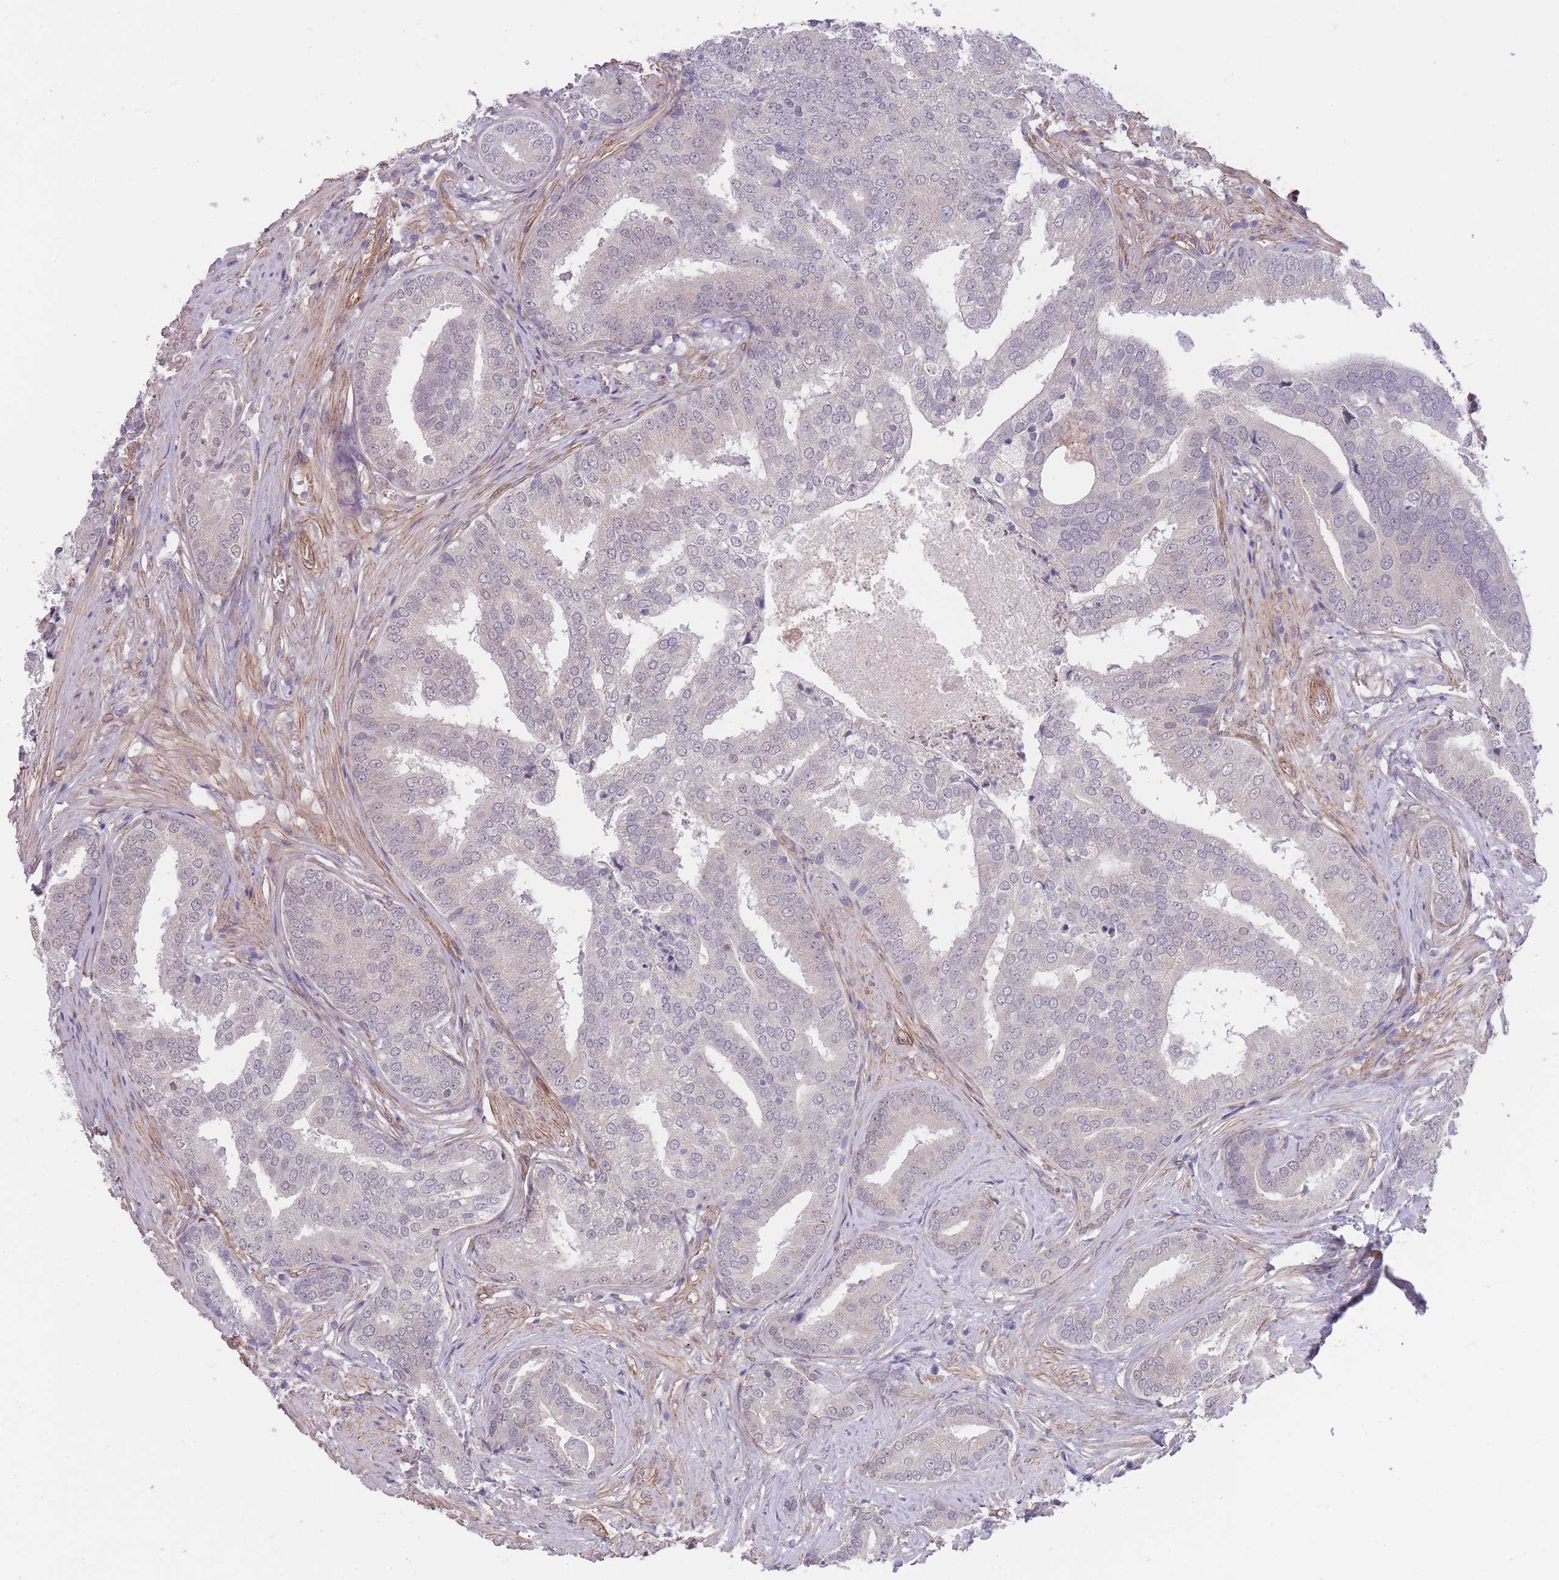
{"staining": {"intensity": "negative", "quantity": "none", "location": "none"}, "tissue": "prostate cancer", "cell_type": "Tumor cells", "image_type": "cancer", "snomed": [{"axis": "morphology", "description": "Adenocarcinoma, High grade"}, {"axis": "topography", "description": "Prostate"}], "caption": "The histopathology image shows no staining of tumor cells in prostate high-grade adenocarcinoma. The staining was performed using DAB (3,3'-diaminobenzidine) to visualize the protein expression in brown, while the nuclei were stained in blue with hematoxylin (Magnification: 20x).", "gene": "QTRT1", "patient": {"sex": "male", "age": 55}}